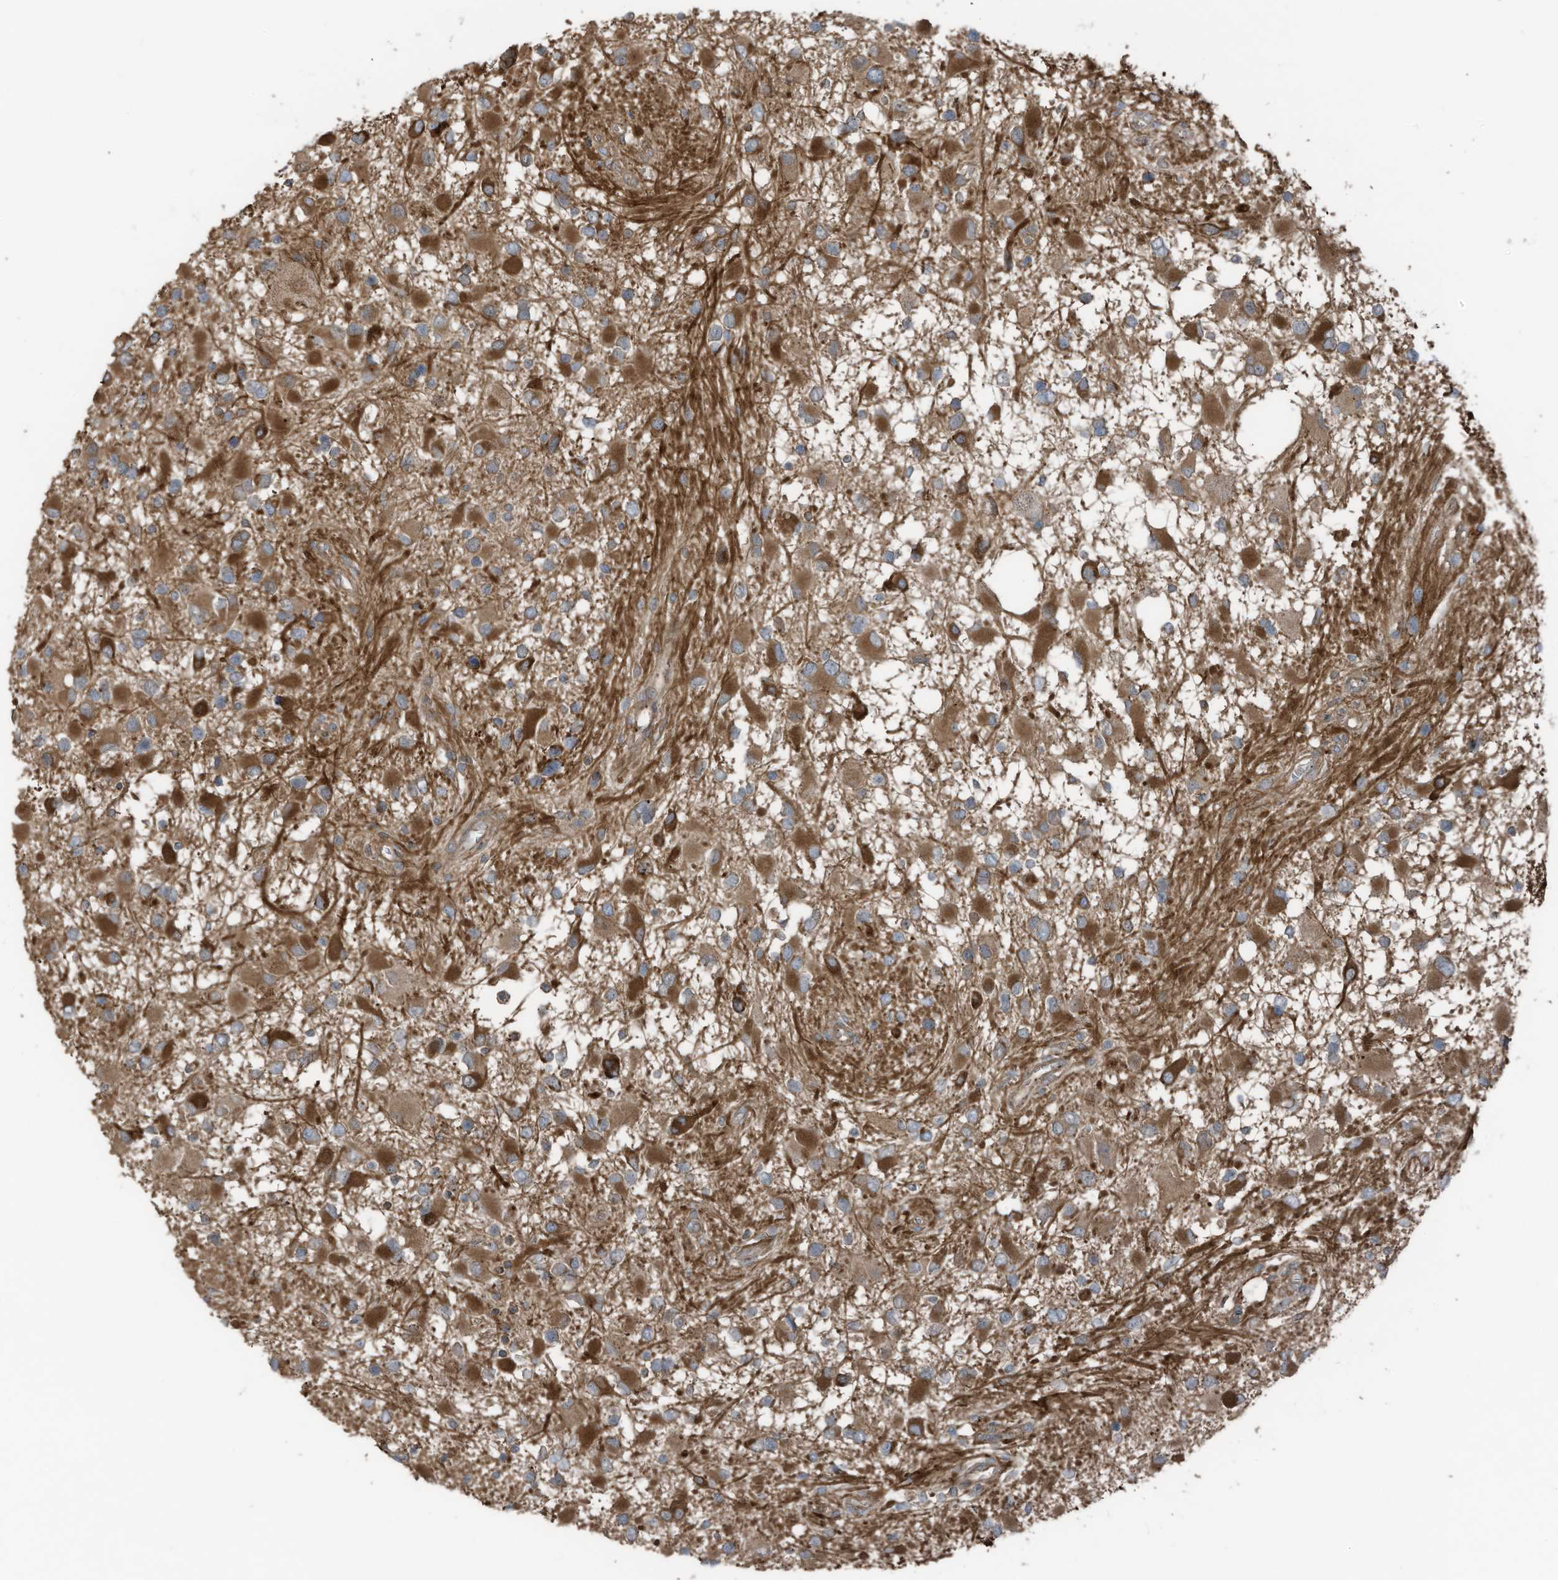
{"staining": {"intensity": "moderate", "quantity": "<25%", "location": "cytoplasmic/membranous"}, "tissue": "glioma", "cell_type": "Tumor cells", "image_type": "cancer", "snomed": [{"axis": "morphology", "description": "Glioma, malignant, High grade"}, {"axis": "topography", "description": "Brain"}], "caption": "Malignant glioma (high-grade) stained with immunohistochemistry (IHC) demonstrates moderate cytoplasmic/membranous positivity in approximately <25% of tumor cells.", "gene": "TXNDC9", "patient": {"sex": "male", "age": 53}}